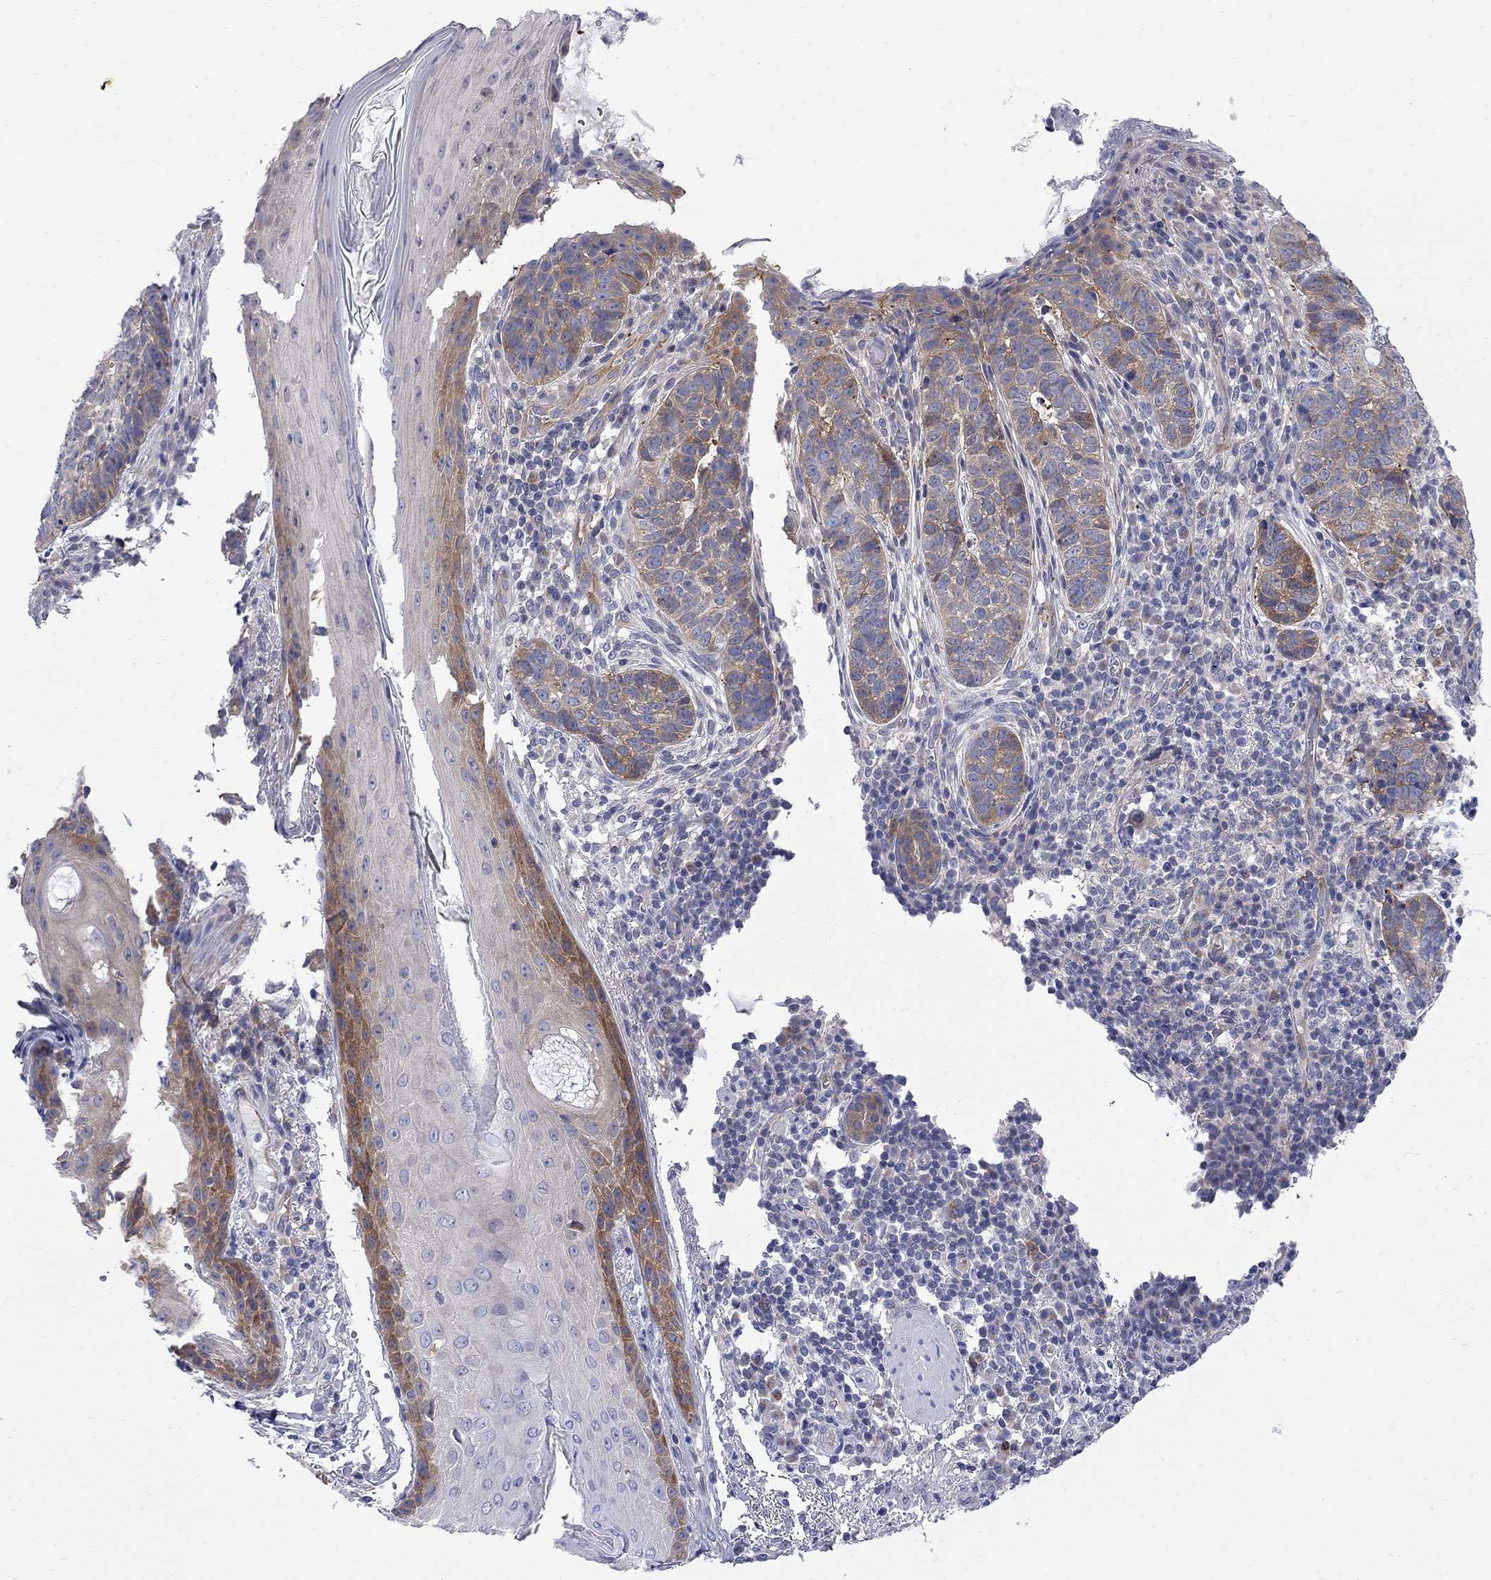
{"staining": {"intensity": "strong", "quantity": "<25%", "location": "cytoplasmic/membranous"}, "tissue": "skin cancer", "cell_type": "Tumor cells", "image_type": "cancer", "snomed": [{"axis": "morphology", "description": "Basal cell carcinoma"}, {"axis": "topography", "description": "Skin"}], "caption": "High-power microscopy captured an immunohistochemistry (IHC) histopathology image of skin basal cell carcinoma, revealing strong cytoplasmic/membranous staining in about <25% of tumor cells.", "gene": "GALNT8", "patient": {"sex": "female", "age": 69}}